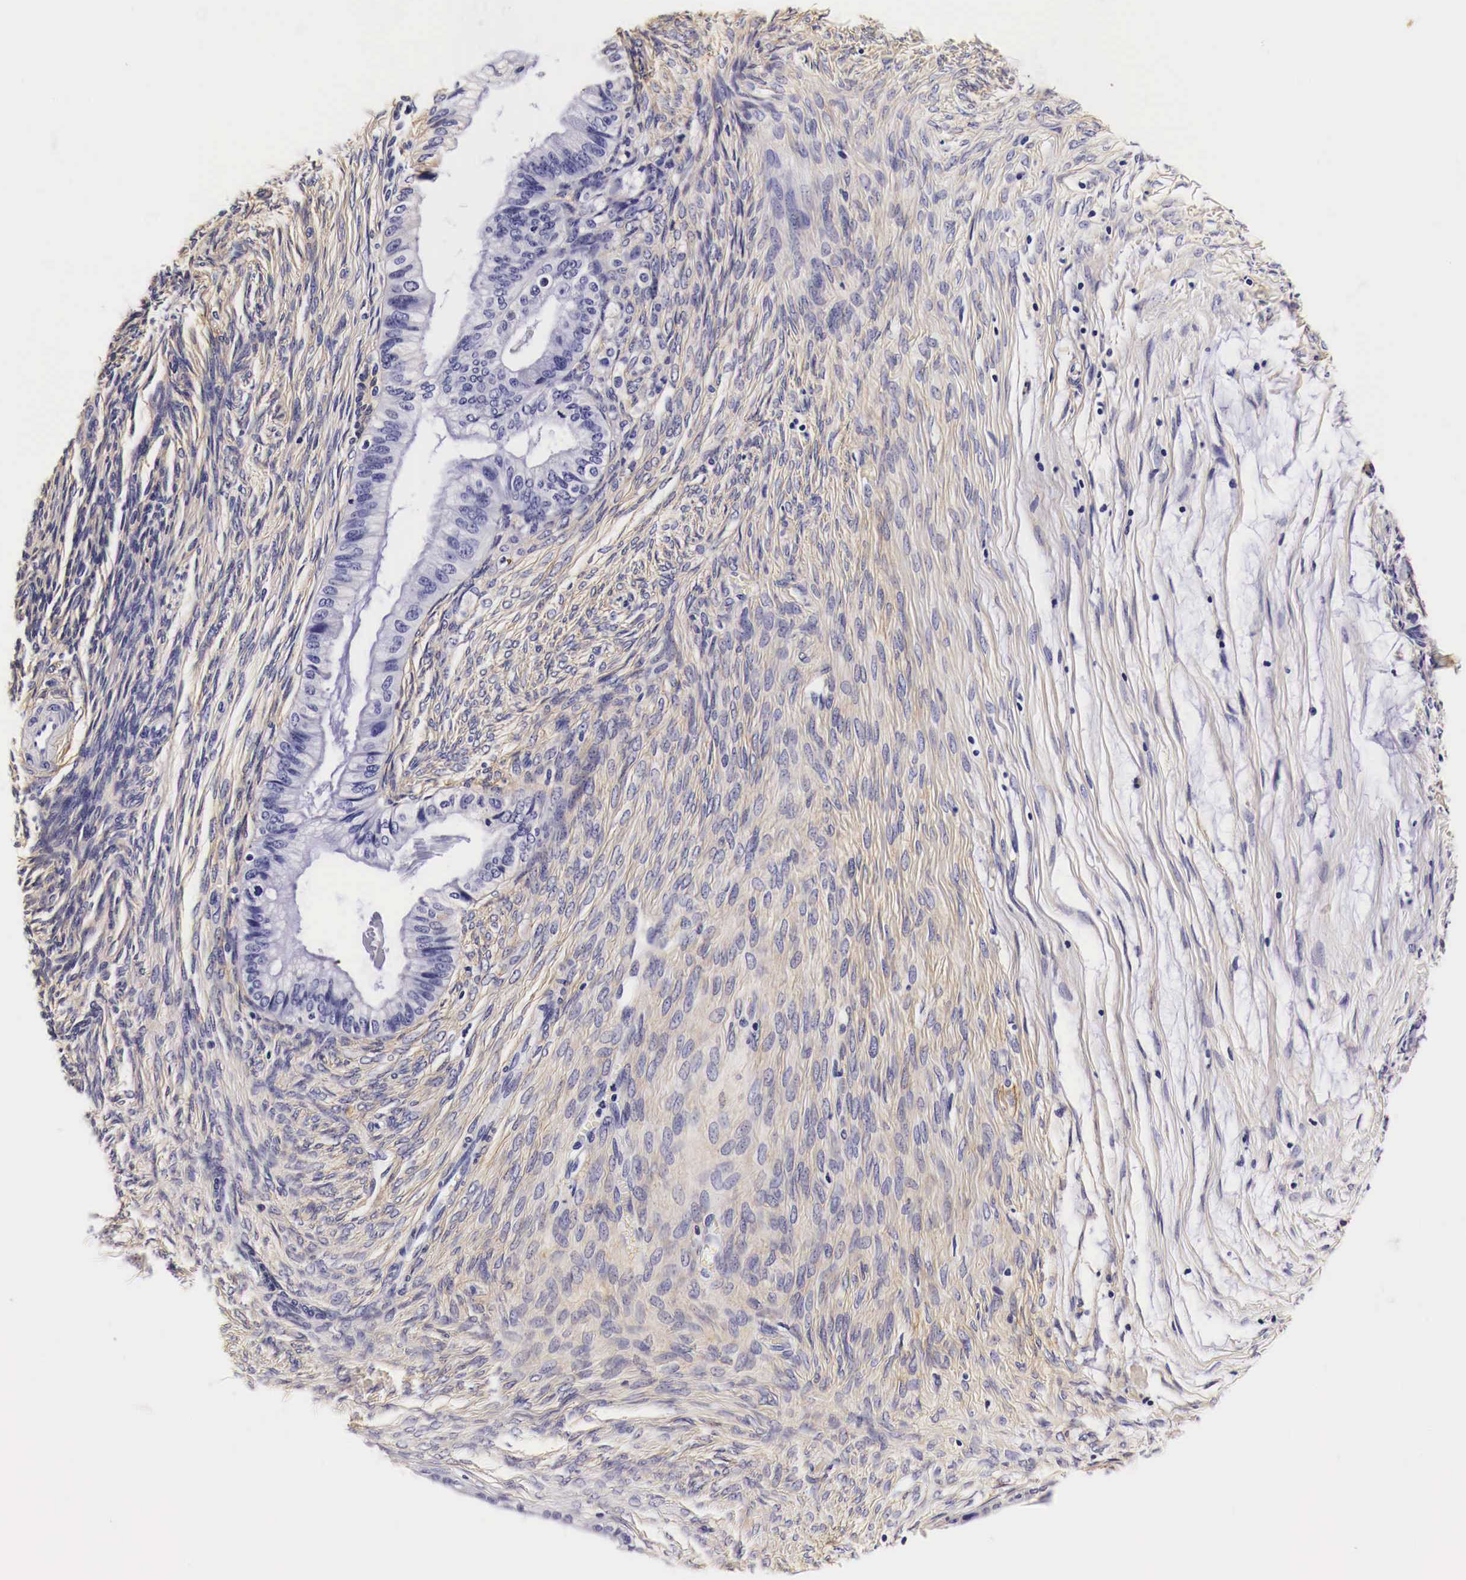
{"staining": {"intensity": "negative", "quantity": "none", "location": "none"}, "tissue": "ovarian cancer", "cell_type": "Tumor cells", "image_type": "cancer", "snomed": [{"axis": "morphology", "description": "Cystadenocarcinoma, mucinous, NOS"}, {"axis": "topography", "description": "Ovary"}], "caption": "Immunohistochemistry (IHC) photomicrograph of mucinous cystadenocarcinoma (ovarian) stained for a protein (brown), which exhibits no staining in tumor cells.", "gene": "EGFR", "patient": {"sex": "female", "age": 57}}